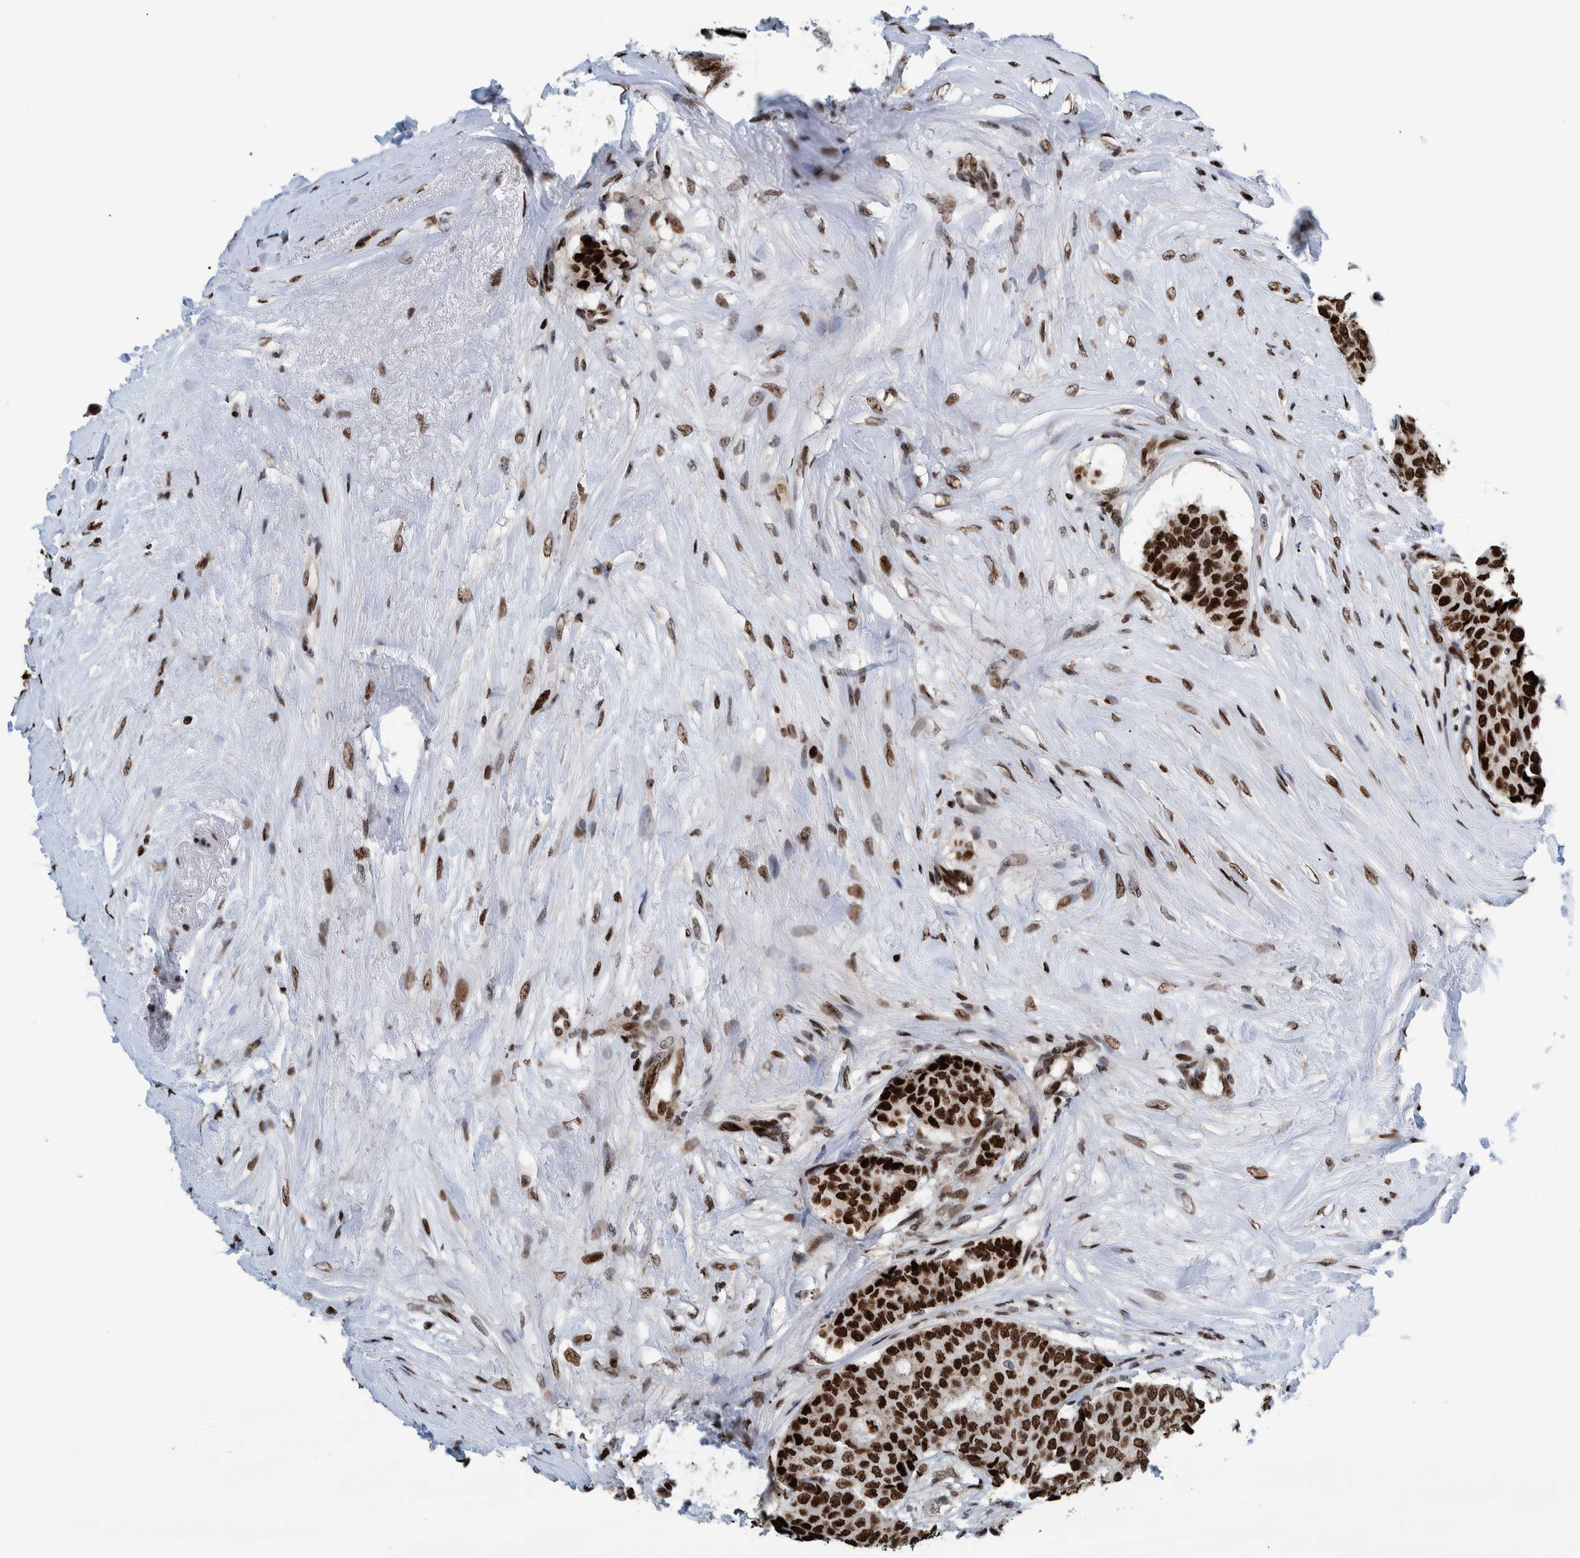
{"staining": {"intensity": "strong", "quantity": ">75%", "location": "nuclear"}, "tissue": "breast cancer", "cell_type": "Tumor cells", "image_type": "cancer", "snomed": [{"axis": "morphology", "description": "Duct carcinoma"}, {"axis": "topography", "description": "Breast"}], "caption": "Strong nuclear staining for a protein is present in approximately >75% of tumor cells of intraductal carcinoma (breast) using immunohistochemistry (IHC).", "gene": "HEATR9", "patient": {"sex": "female", "age": 75}}